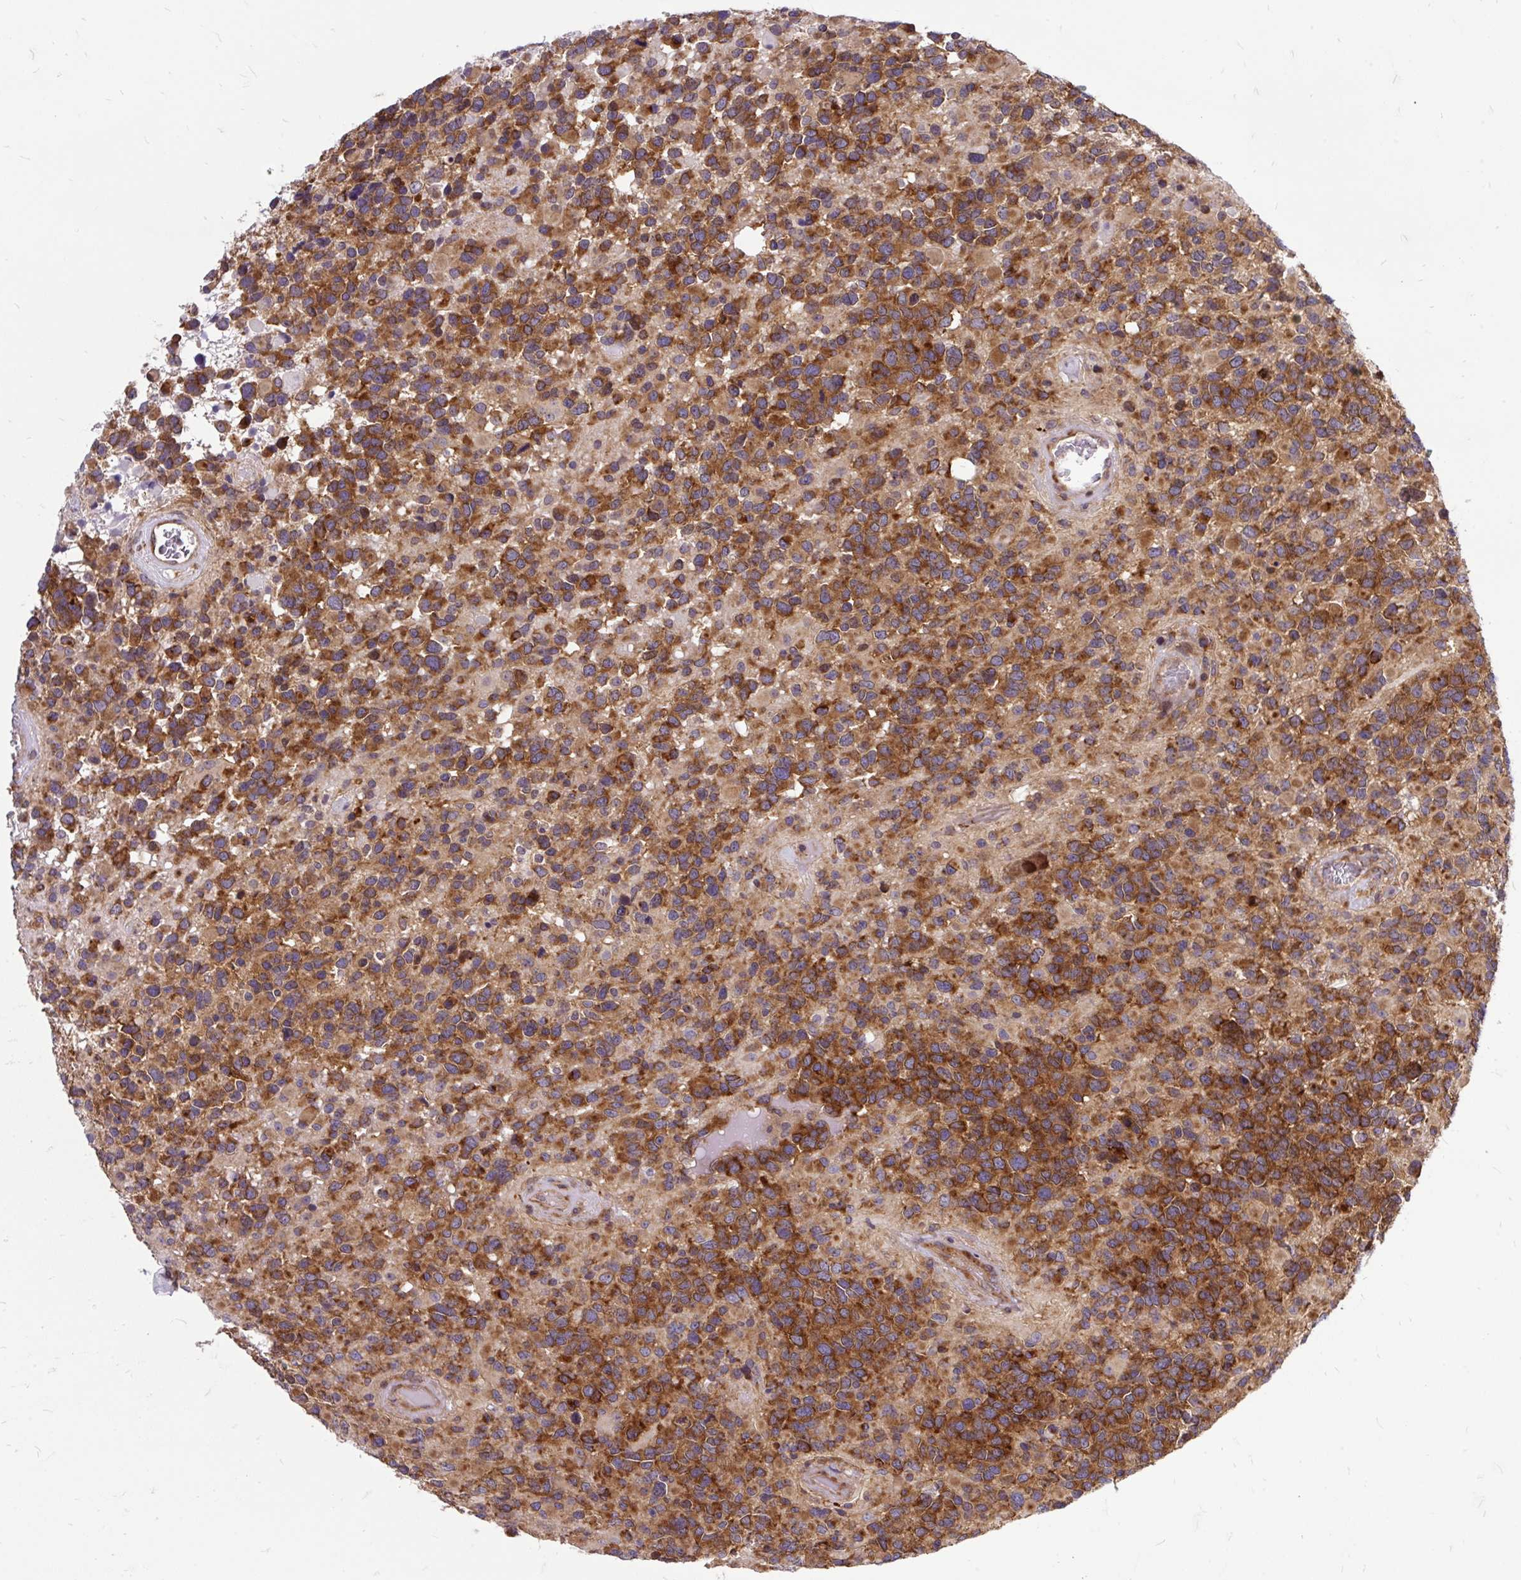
{"staining": {"intensity": "strong", "quantity": ">75%", "location": "cytoplasmic/membranous"}, "tissue": "glioma", "cell_type": "Tumor cells", "image_type": "cancer", "snomed": [{"axis": "morphology", "description": "Glioma, malignant, High grade"}, {"axis": "topography", "description": "Brain"}], "caption": "The immunohistochemical stain labels strong cytoplasmic/membranous positivity in tumor cells of glioma tissue. The protein is stained brown, and the nuclei are stained in blue (DAB IHC with brightfield microscopy, high magnification).", "gene": "TRIM17", "patient": {"sex": "female", "age": 40}}